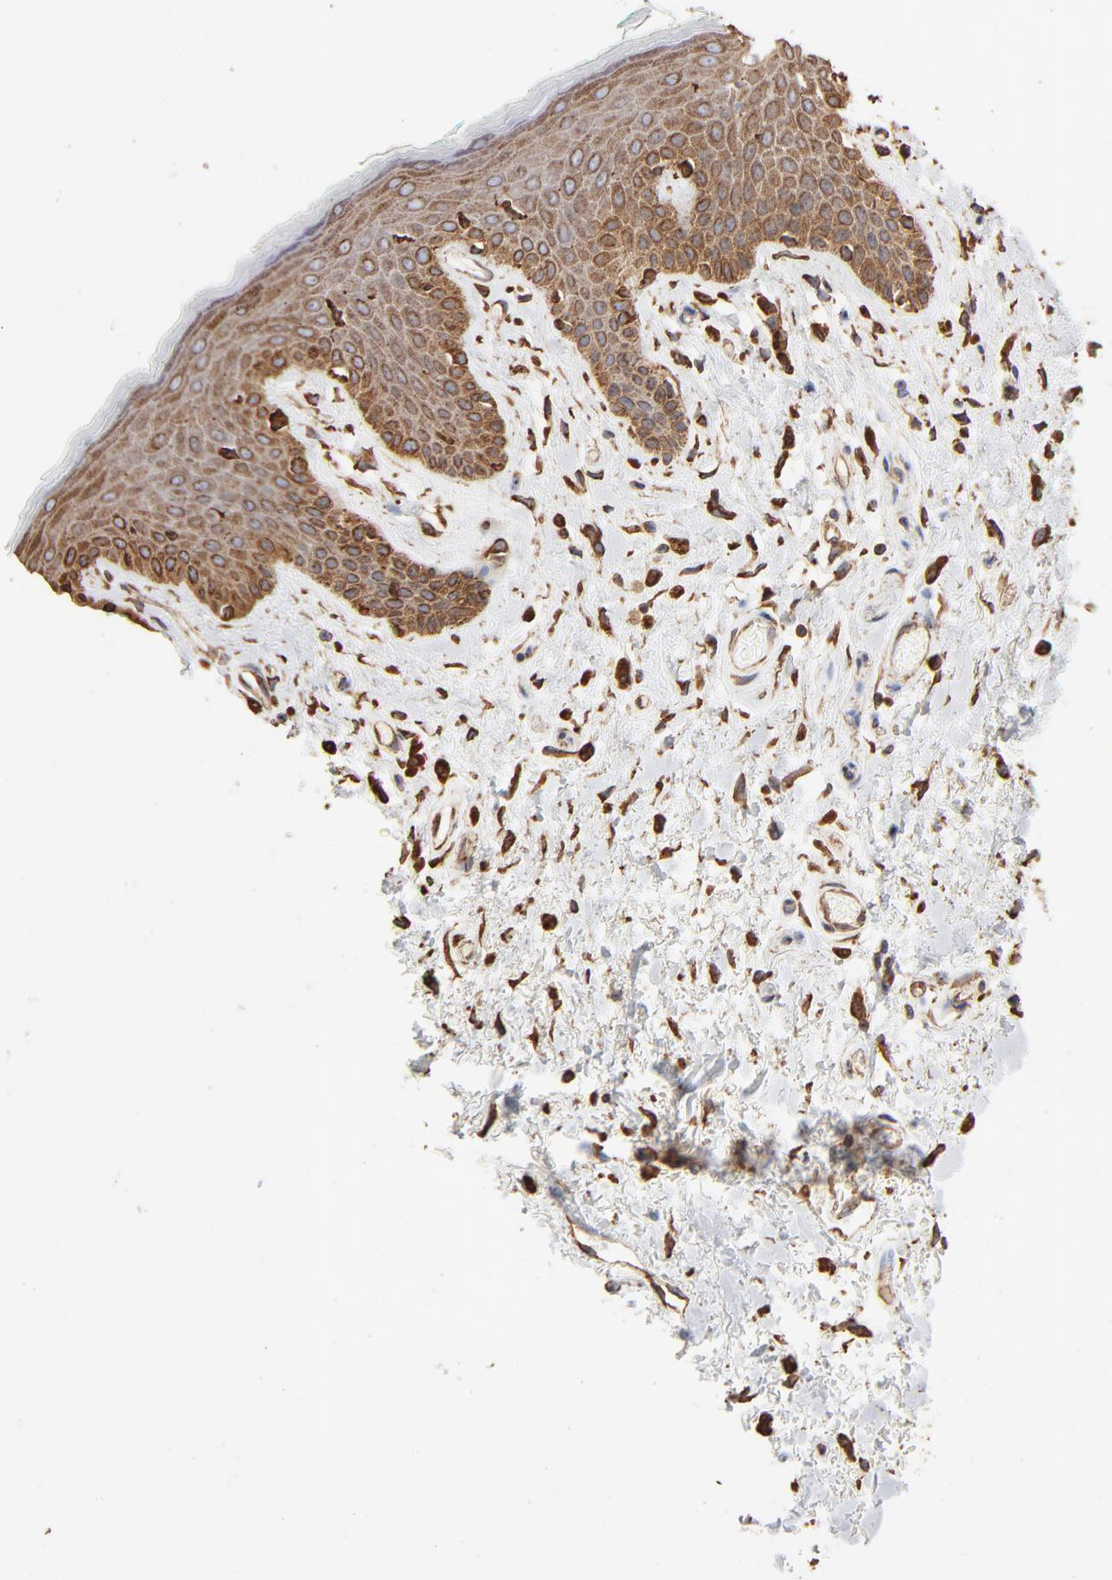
{"staining": {"intensity": "moderate", "quantity": "25%-75%", "location": "cytoplasmic/membranous"}, "tissue": "skin", "cell_type": "Epidermal cells", "image_type": "normal", "snomed": [{"axis": "morphology", "description": "Normal tissue, NOS"}, {"axis": "topography", "description": "Anal"}], "caption": "Immunohistochemistry of benign human skin displays medium levels of moderate cytoplasmic/membranous expression in about 25%-75% of epidermal cells.", "gene": "PDIA3", "patient": {"sex": "male", "age": 74}}